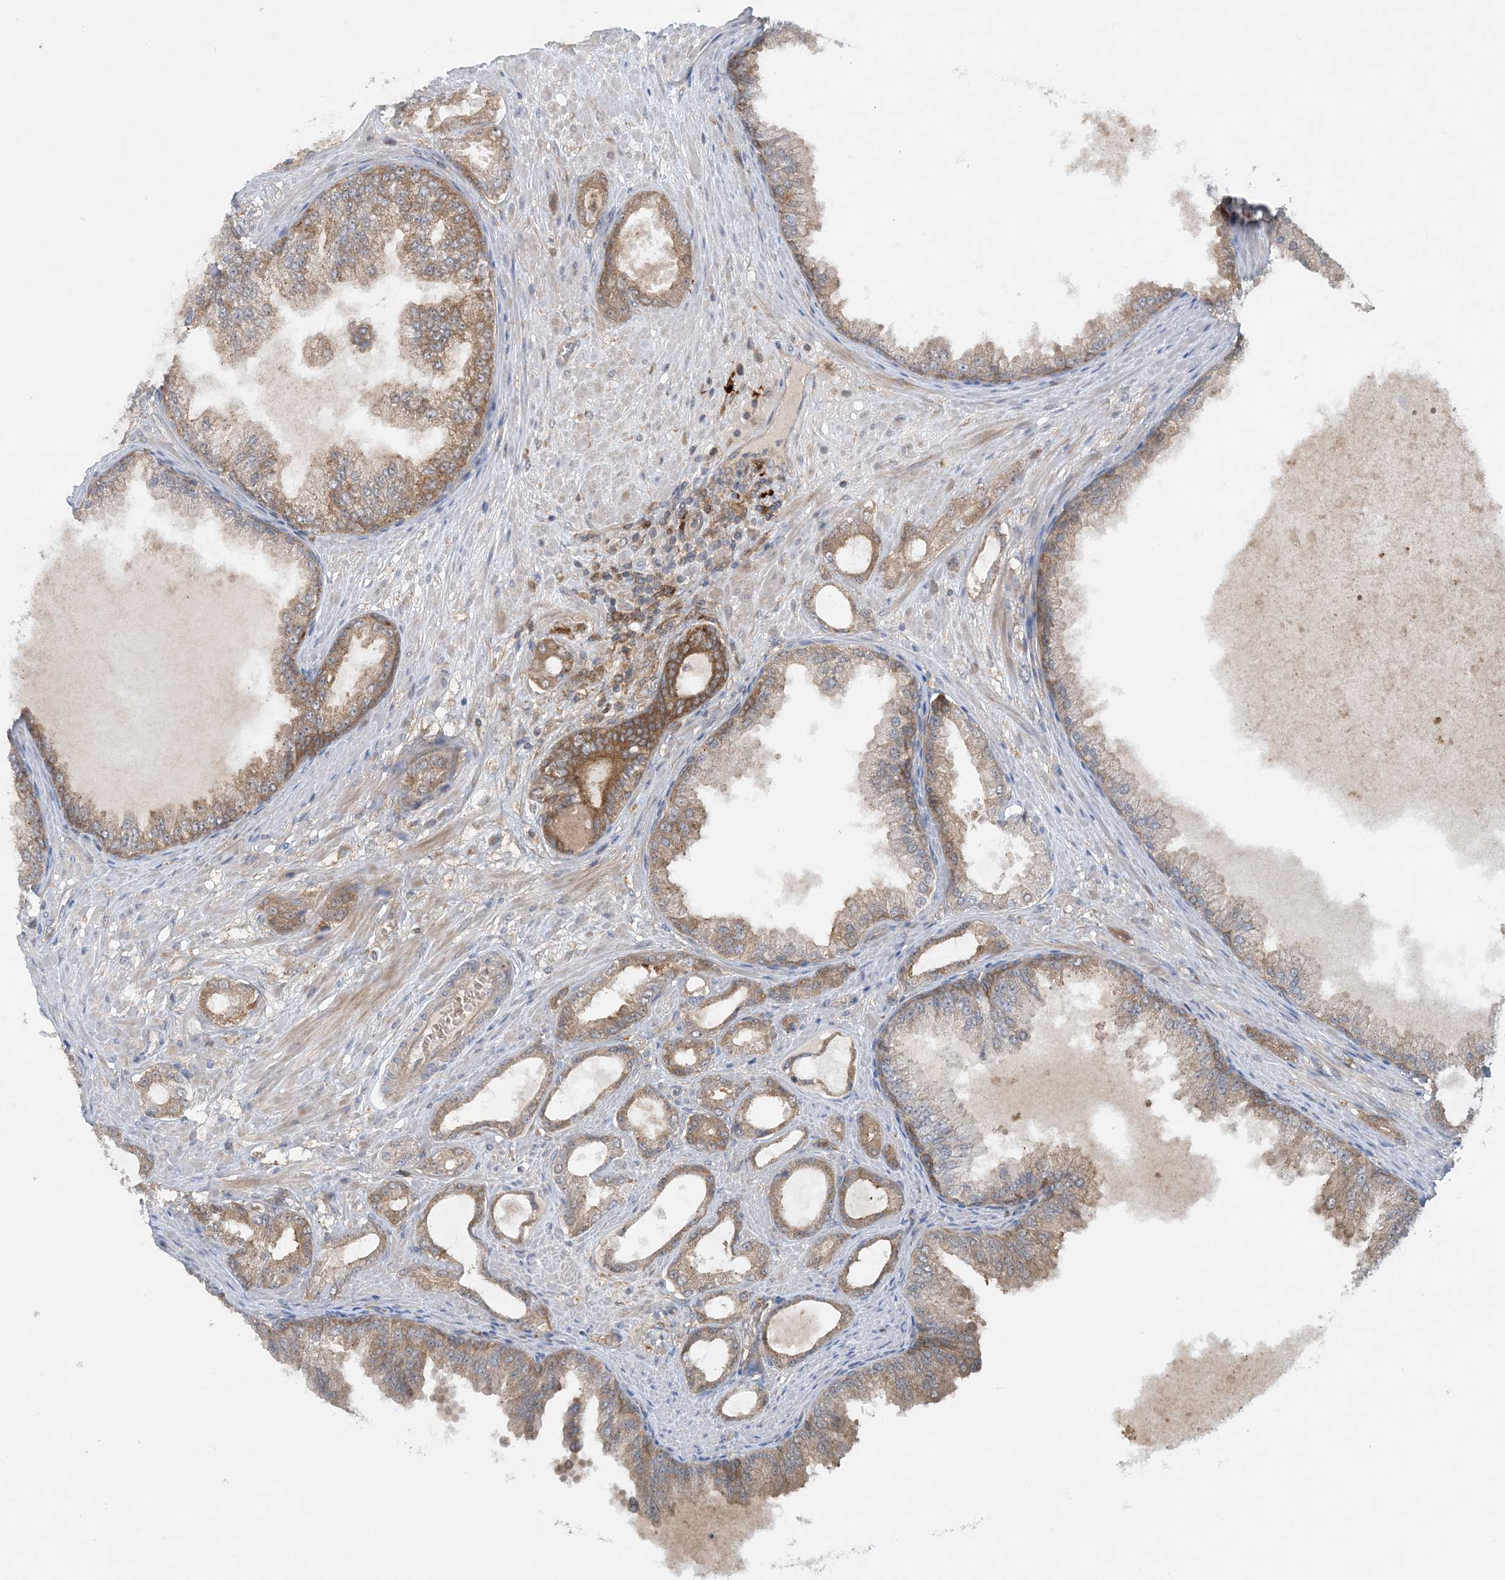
{"staining": {"intensity": "moderate", "quantity": "25%-75%", "location": "cytoplasmic/membranous"}, "tissue": "prostate cancer", "cell_type": "Tumor cells", "image_type": "cancer", "snomed": [{"axis": "morphology", "description": "Adenocarcinoma, Low grade"}, {"axis": "topography", "description": "Prostate"}], "caption": "Moderate cytoplasmic/membranous staining is appreciated in approximately 25%-75% of tumor cells in prostate cancer.", "gene": "STAM2", "patient": {"sex": "male", "age": 63}}